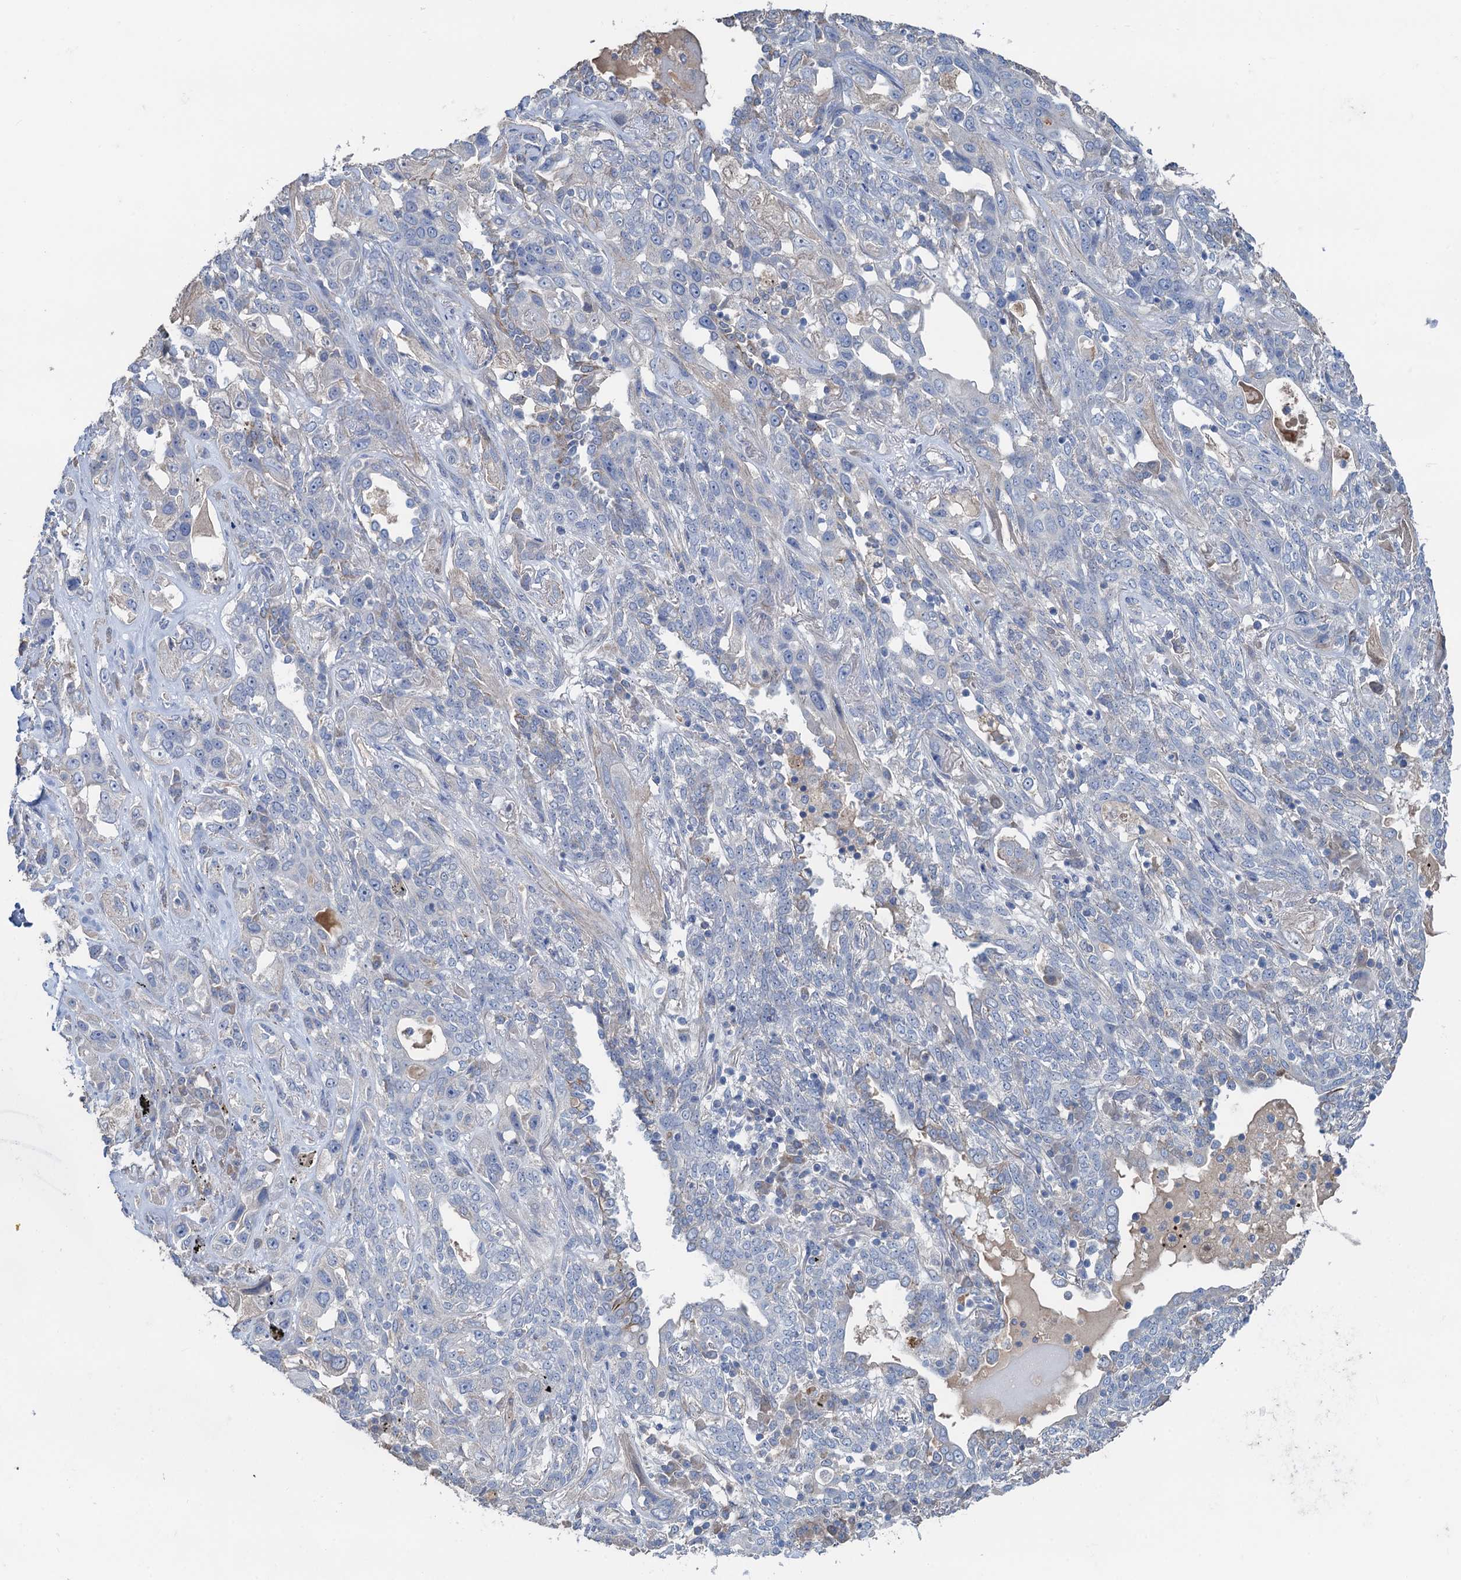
{"staining": {"intensity": "negative", "quantity": "none", "location": "none"}, "tissue": "lung cancer", "cell_type": "Tumor cells", "image_type": "cancer", "snomed": [{"axis": "morphology", "description": "Squamous cell carcinoma, NOS"}, {"axis": "topography", "description": "Lung"}], "caption": "Immunohistochemistry (IHC) photomicrograph of neoplastic tissue: lung squamous cell carcinoma stained with DAB (3,3'-diaminobenzidine) displays no significant protein positivity in tumor cells.", "gene": "SMCO3", "patient": {"sex": "female", "age": 70}}